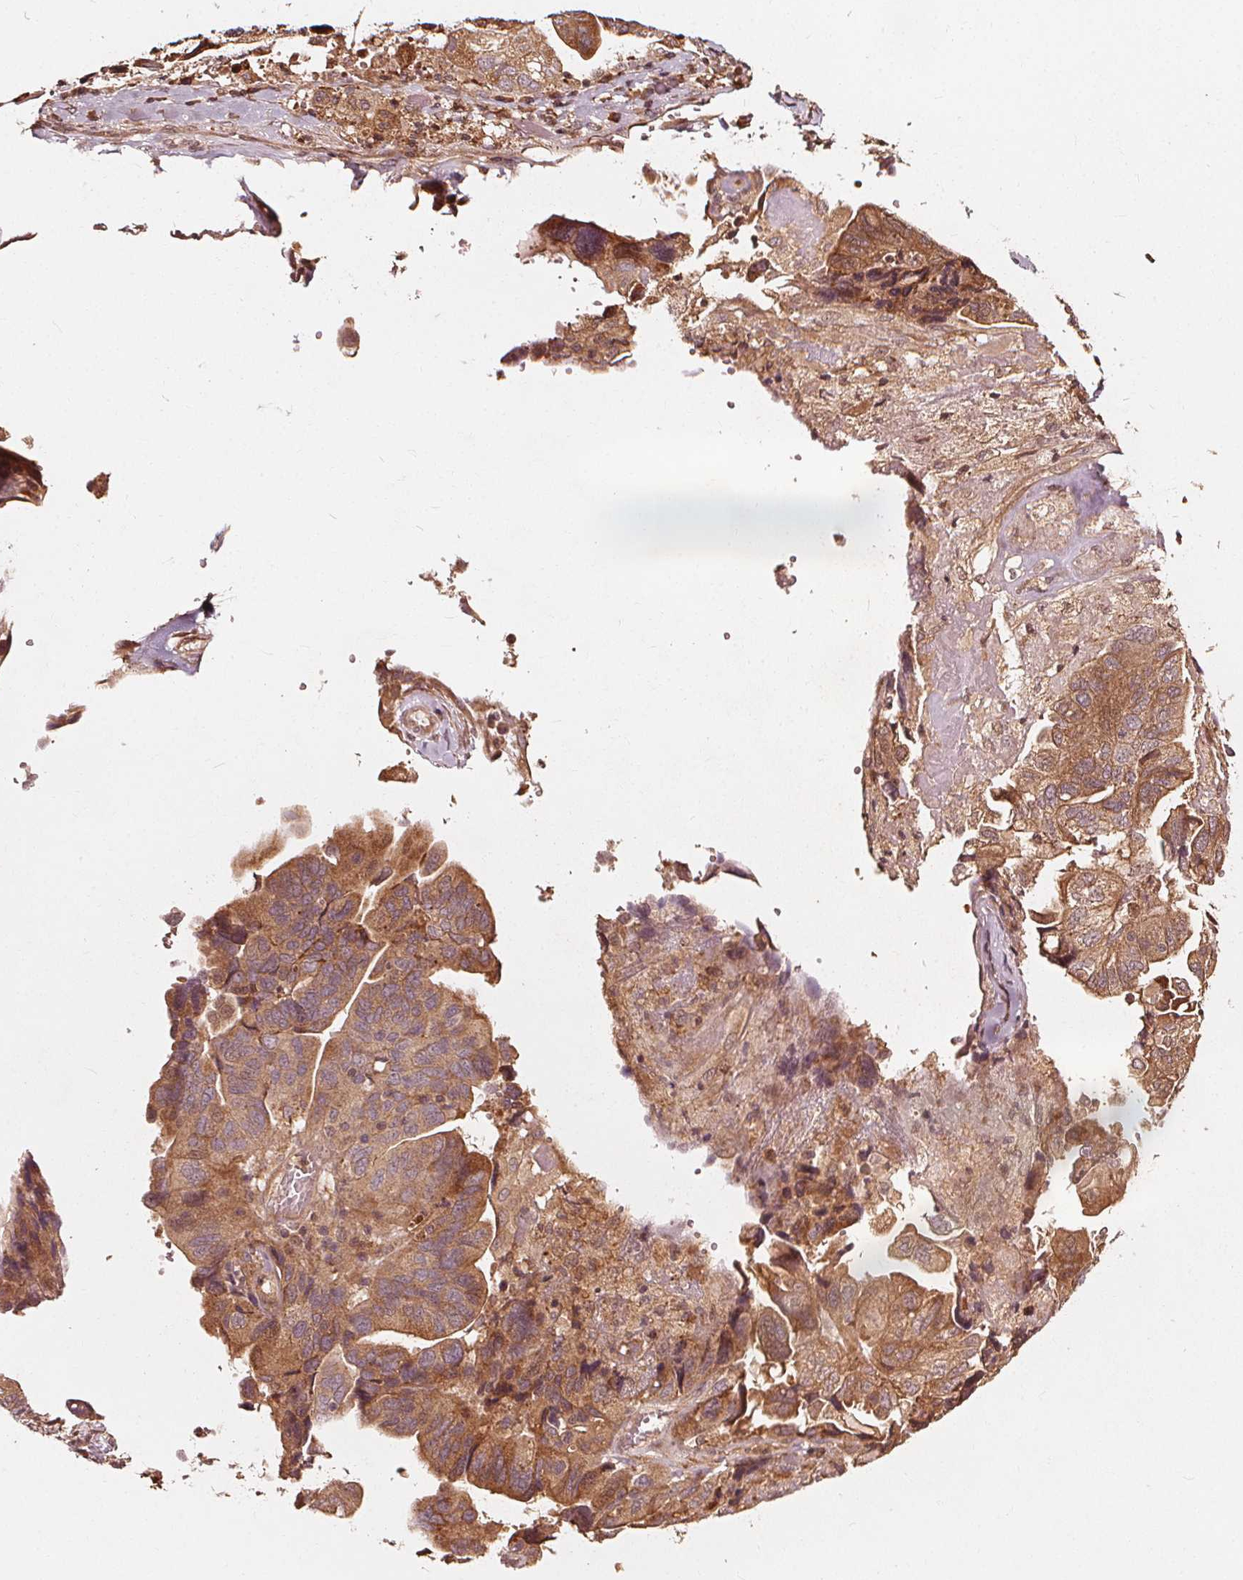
{"staining": {"intensity": "moderate", "quantity": ">75%", "location": "cytoplasmic/membranous"}, "tissue": "ovarian cancer", "cell_type": "Tumor cells", "image_type": "cancer", "snomed": [{"axis": "morphology", "description": "Cystadenocarcinoma, serous, NOS"}, {"axis": "topography", "description": "Ovary"}], "caption": "A photomicrograph of human ovarian cancer stained for a protein displays moderate cytoplasmic/membranous brown staining in tumor cells.", "gene": "NPC1", "patient": {"sex": "female", "age": 79}}